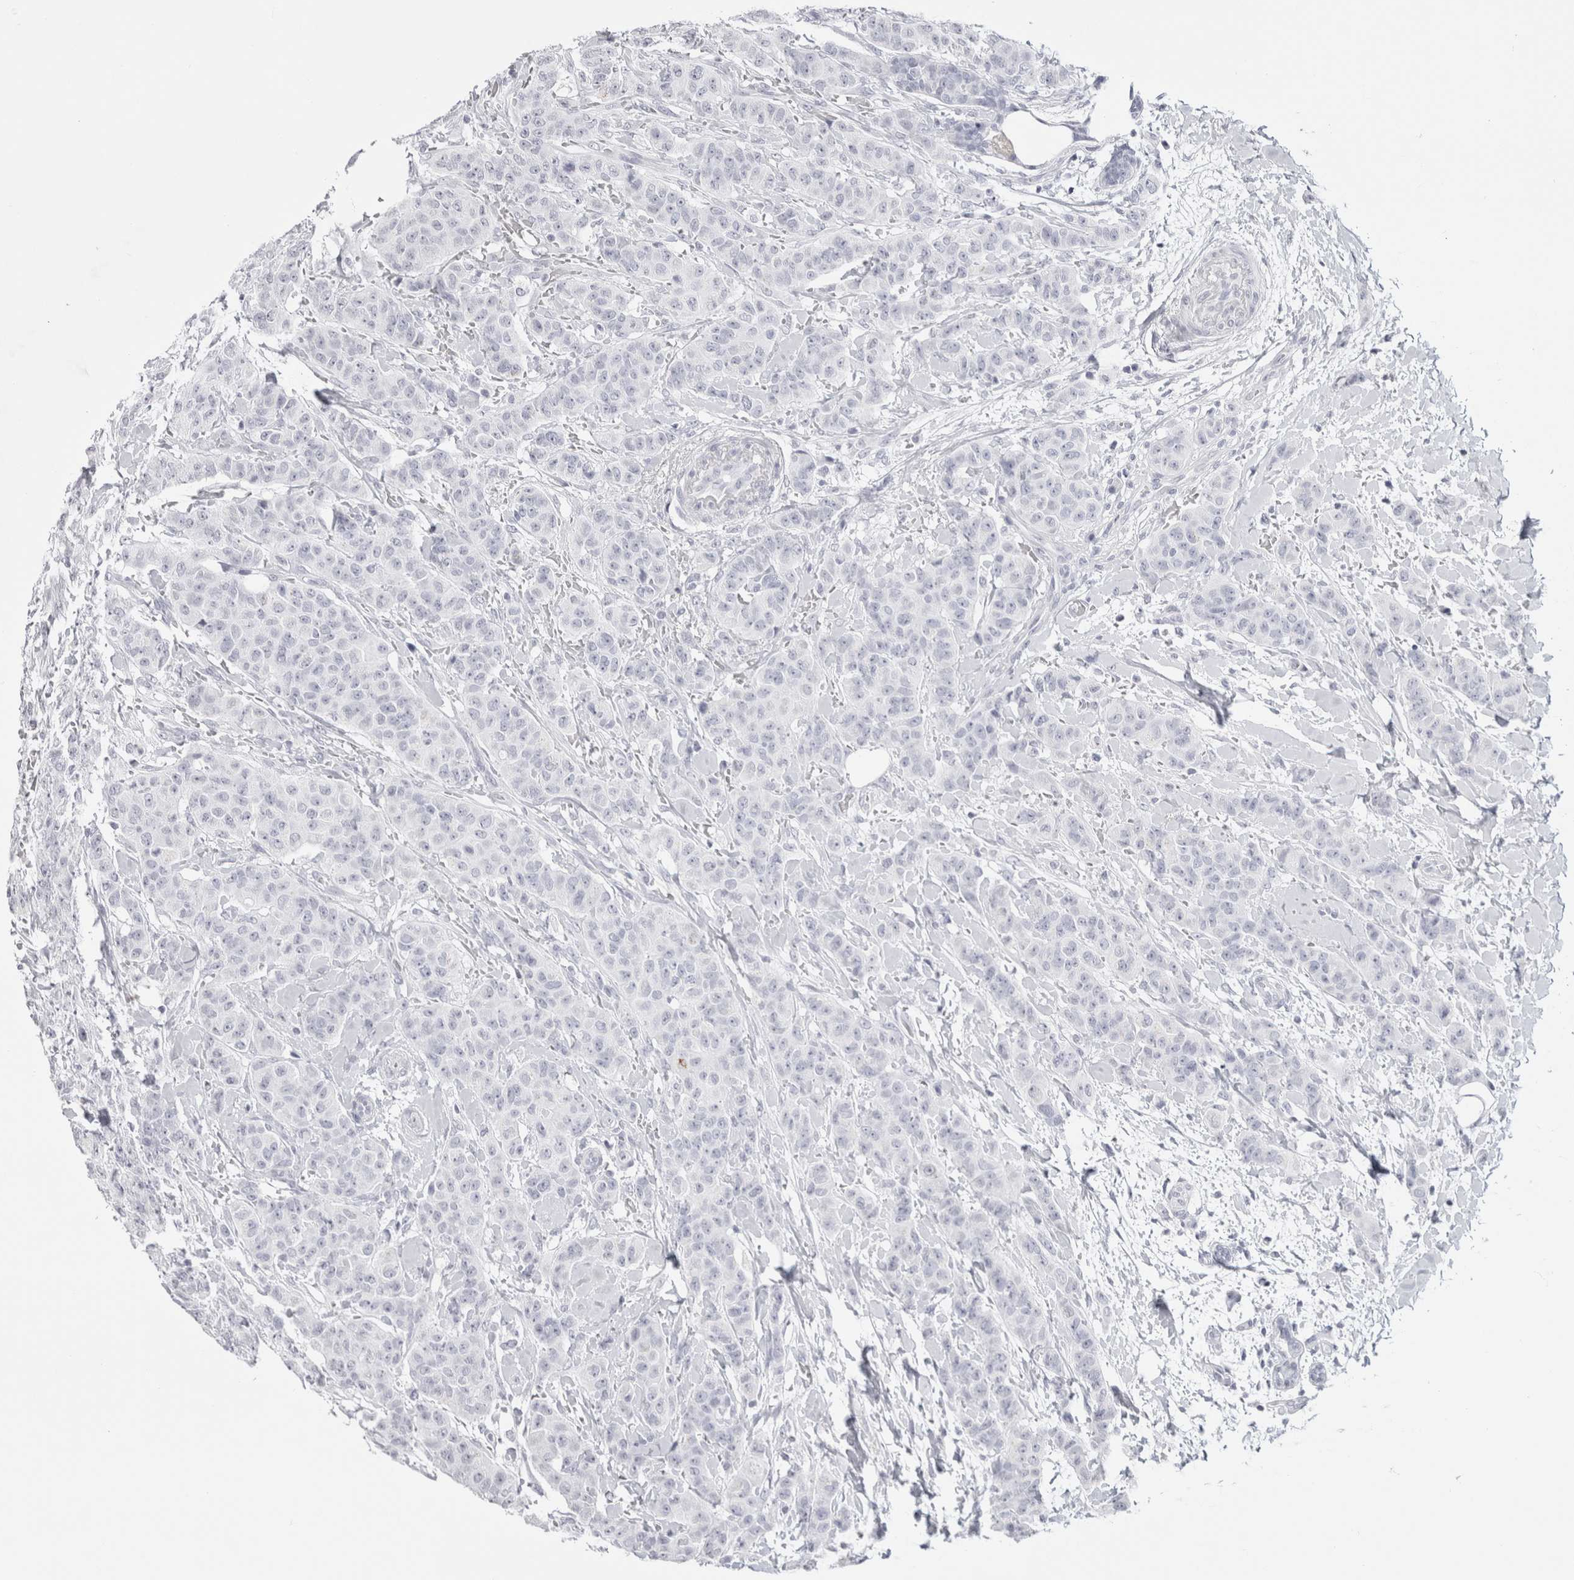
{"staining": {"intensity": "negative", "quantity": "none", "location": "none"}, "tissue": "breast cancer", "cell_type": "Tumor cells", "image_type": "cancer", "snomed": [{"axis": "morphology", "description": "Normal tissue, NOS"}, {"axis": "morphology", "description": "Duct carcinoma"}, {"axis": "topography", "description": "Breast"}], "caption": "The histopathology image reveals no staining of tumor cells in breast cancer.", "gene": "GARIN1A", "patient": {"sex": "female", "age": 40}}